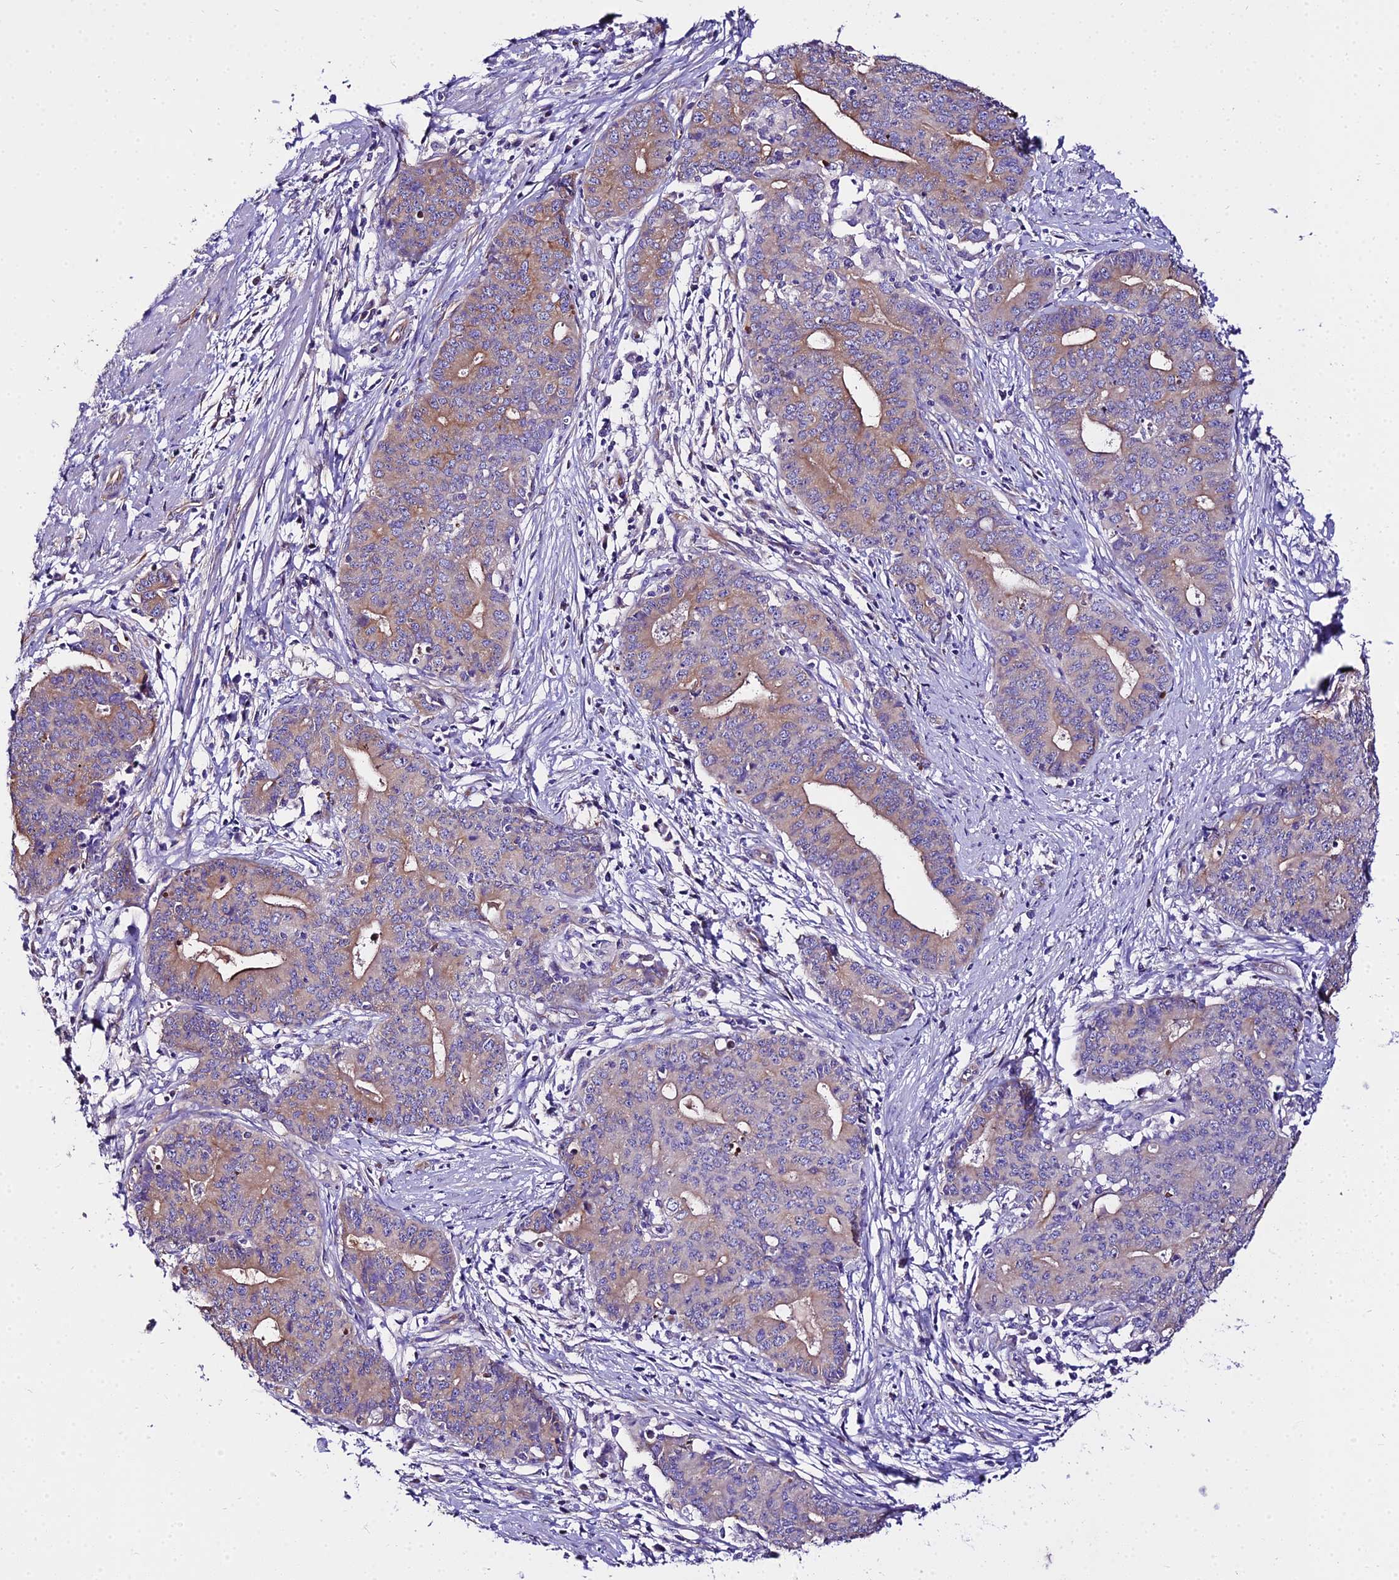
{"staining": {"intensity": "moderate", "quantity": "25%-75%", "location": "cytoplasmic/membranous"}, "tissue": "endometrial cancer", "cell_type": "Tumor cells", "image_type": "cancer", "snomed": [{"axis": "morphology", "description": "Adenocarcinoma, NOS"}, {"axis": "topography", "description": "Endometrium"}], "caption": "Protein staining of adenocarcinoma (endometrial) tissue exhibits moderate cytoplasmic/membranous positivity in approximately 25%-75% of tumor cells.", "gene": "TUBA3D", "patient": {"sex": "female", "age": 59}}